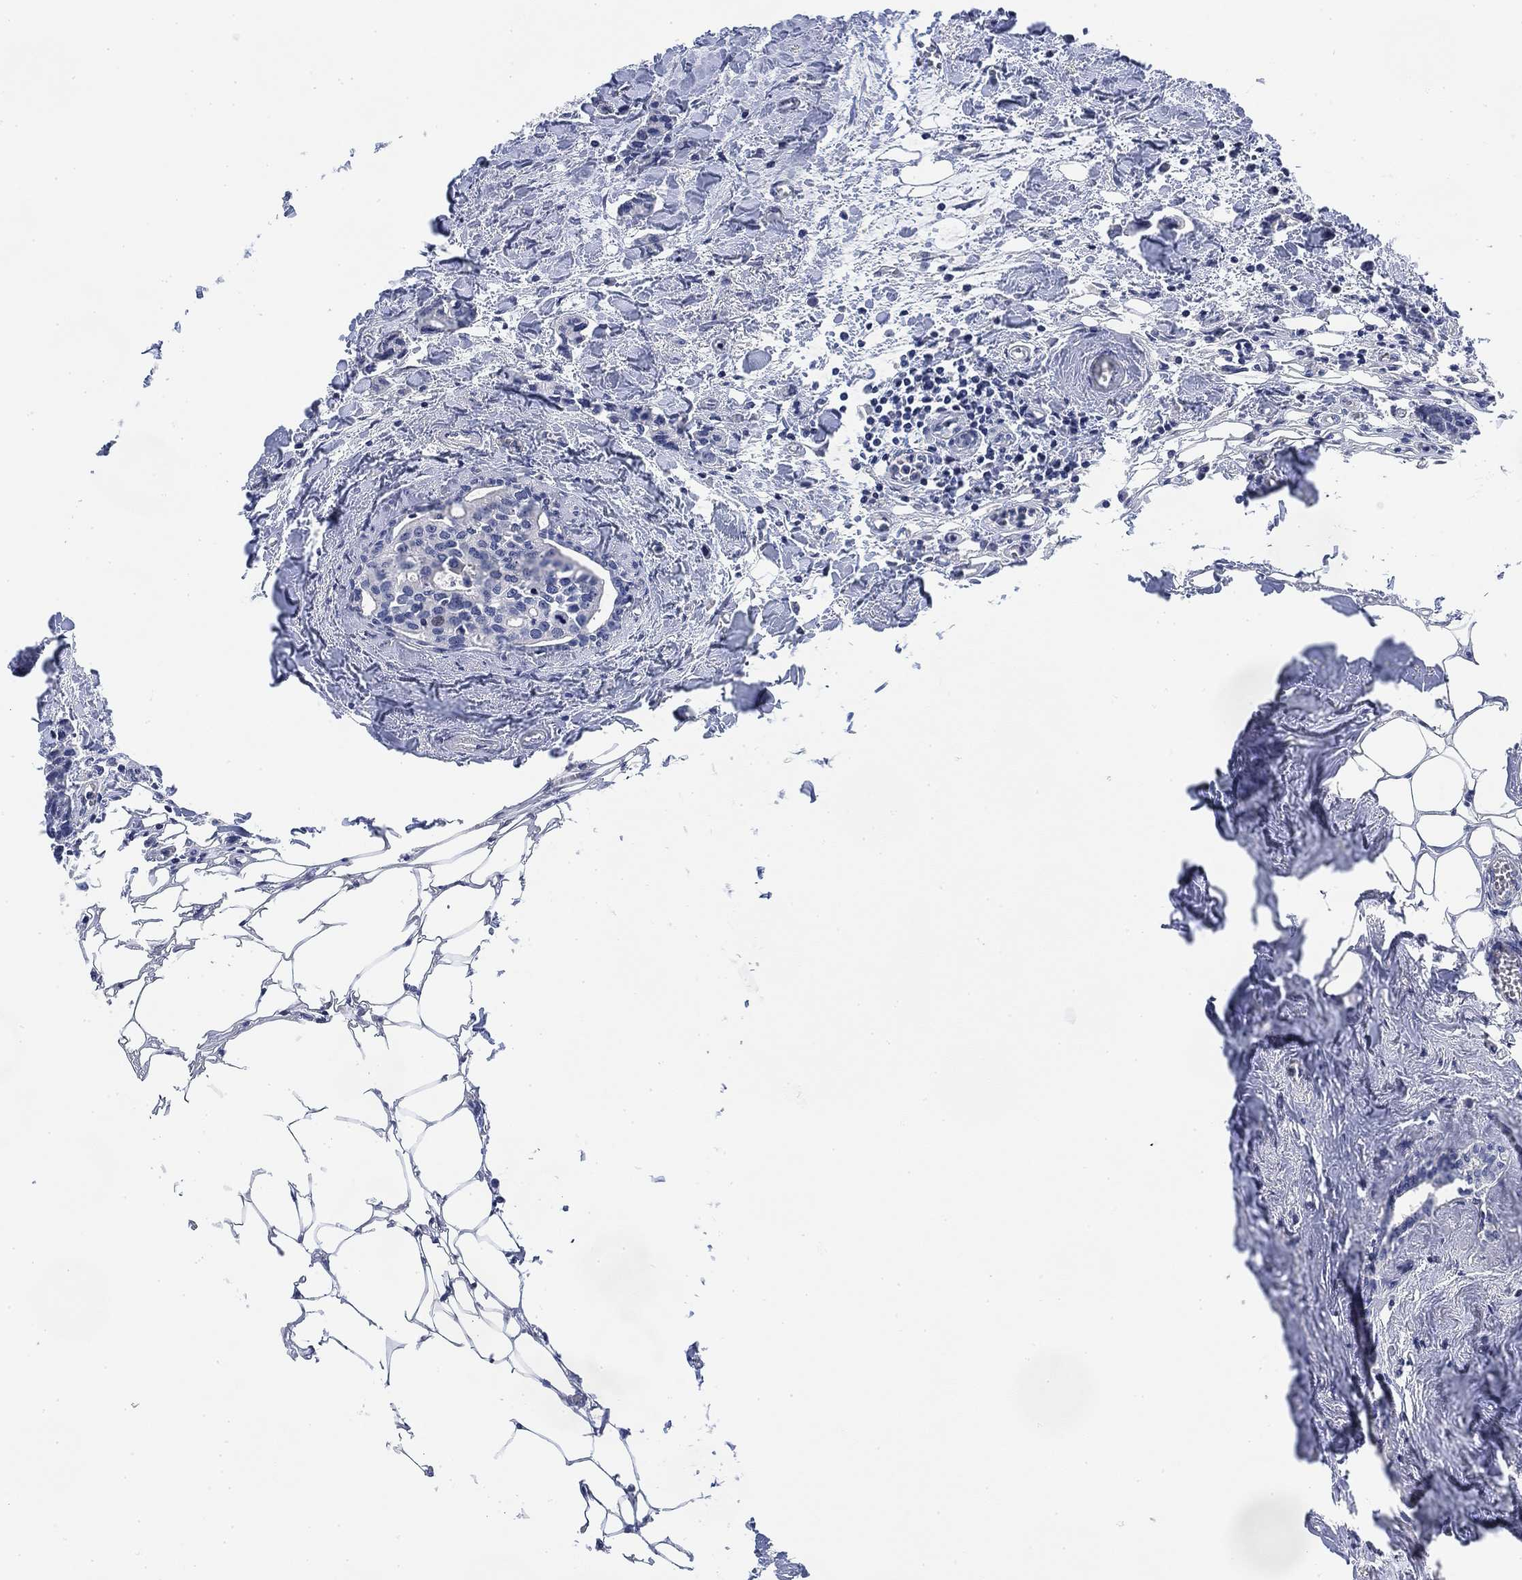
{"staining": {"intensity": "negative", "quantity": "none", "location": "none"}, "tissue": "breast cancer", "cell_type": "Tumor cells", "image_type": "cancer", "snomed": [{"axis": "morphology", "description": "Duct carcinoma"}, {"axis": "topography", "description": "Breast"}], "caption": "This is a photomicrograph of immunohistochemistry (IHC) staining of breast cancer (infiltrating ductal carcinoma), which shows no staining in tumor cells.", "gene": "DAZL", "patient": {"sex": "female", "age": 83}}